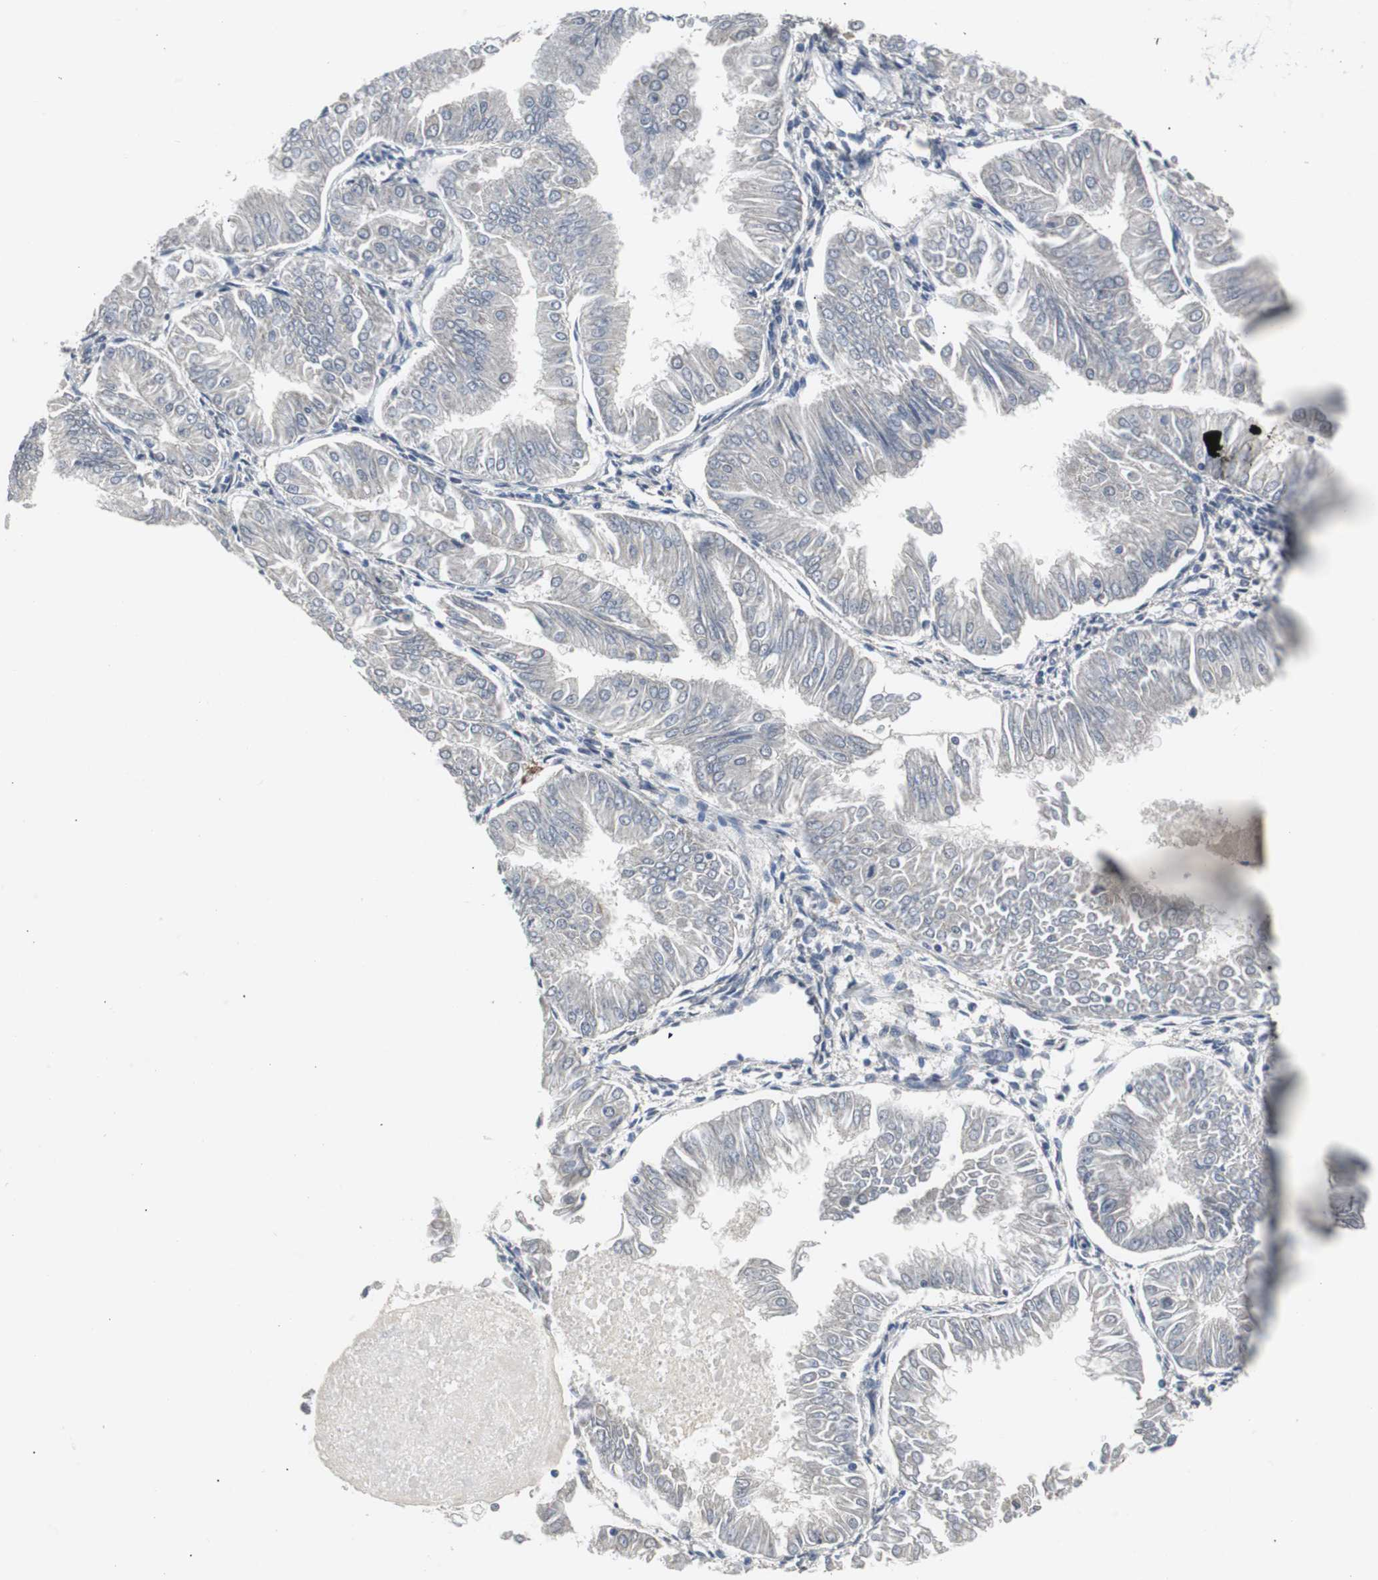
{"staining": {"intensity": "negative", "quantity": "none", "location": "none"}, "tissue": "endometrial cancer", "cell_type": "Tumor cells", "image_type": "cancer", "snomed": [{"axis": "morphology", "description": "Adenocarcinoma, NOS"}, {"axis": "topography", "description": "Endometrium"}], "caption": "Tumor cells are negative for protein expression in human adenocarcinoma (endometrial).", "gene": "ISCU", "patient": {"sex": "female", "age": 53}}